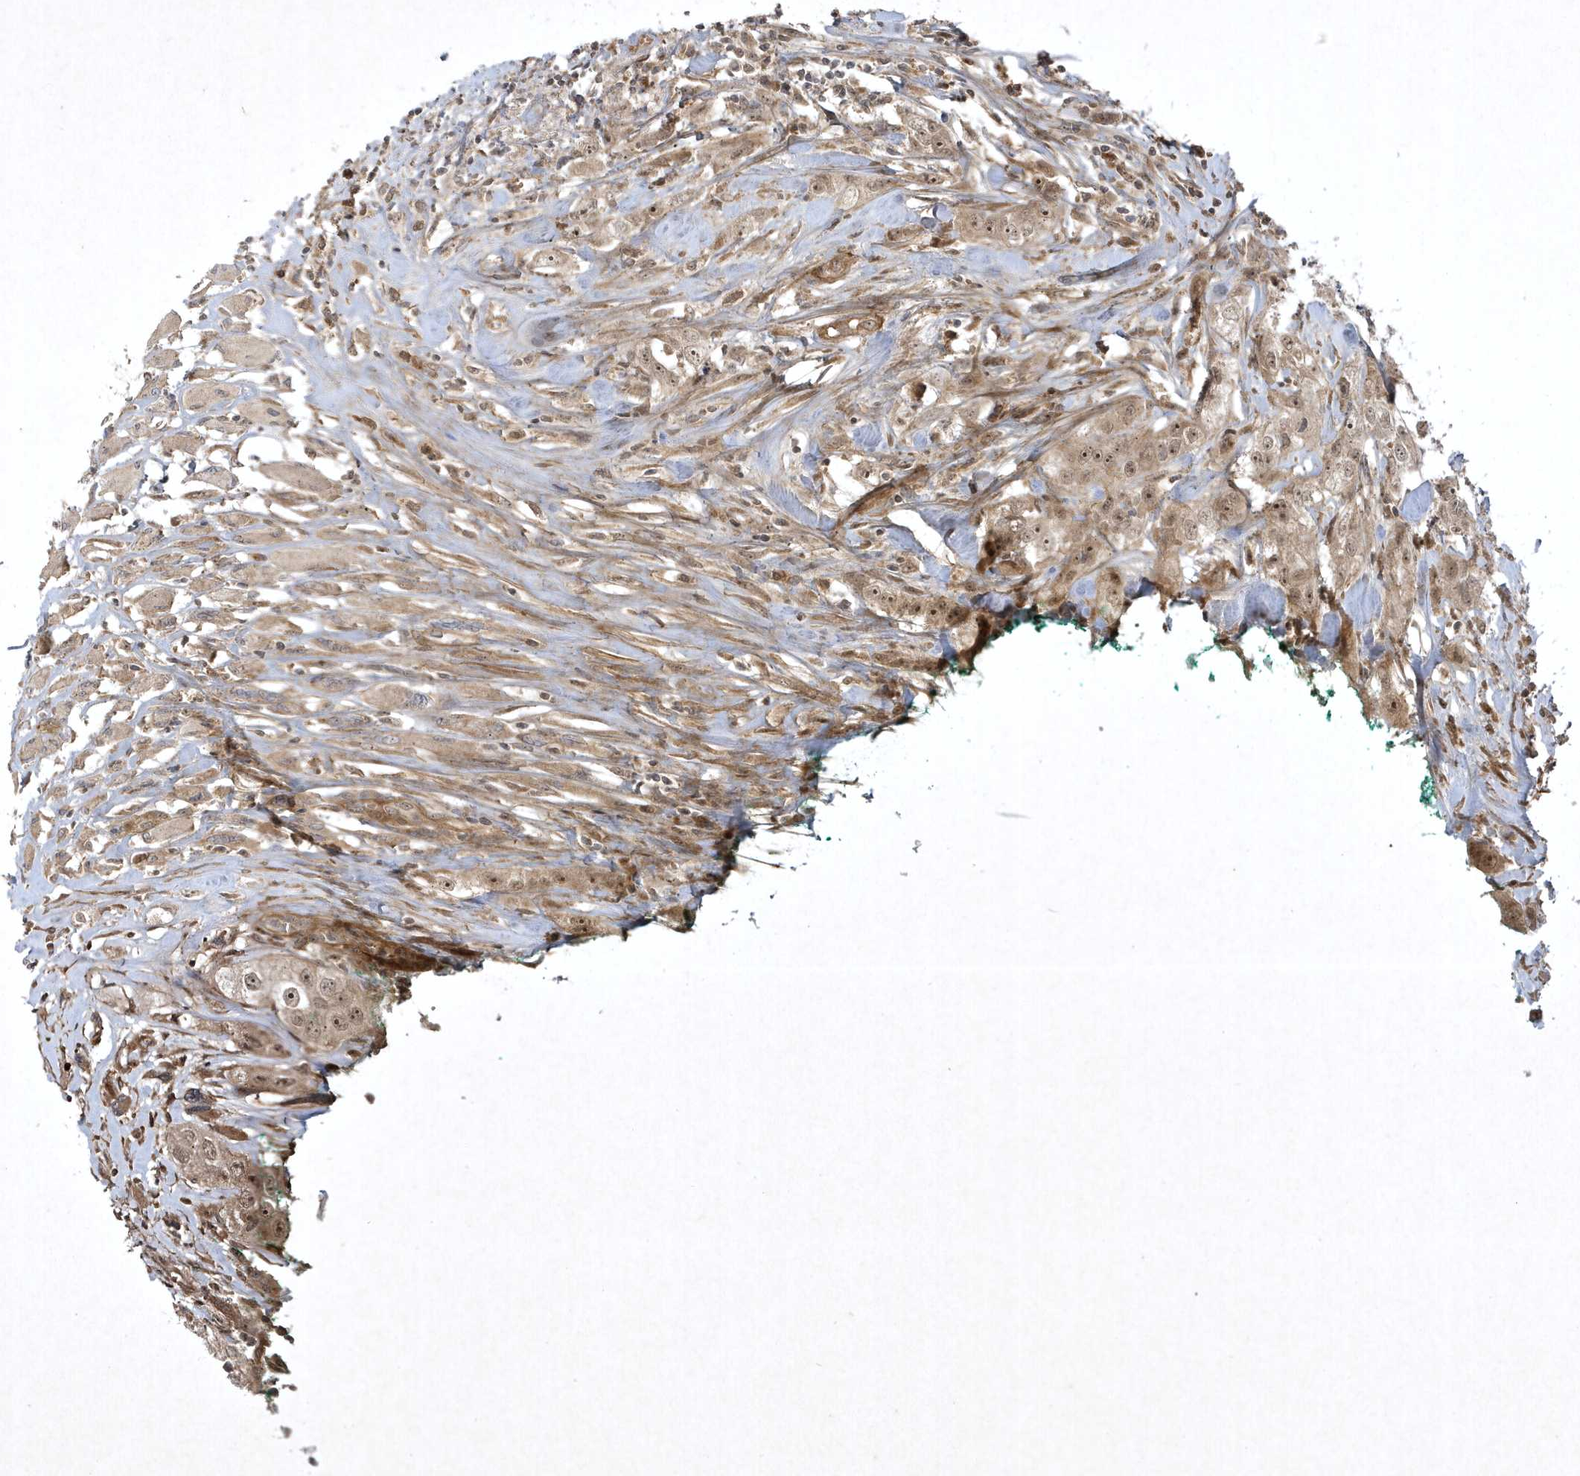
{"staining": {"intensity": "moderate", "quantity": ">75%", "location": "cytoplasmic/membranous,nuclear"}, "tissue": "head and neck cancer", "cell_type": "Tumor cells", "image_type": "cancer", "snomed": [{"axis": "morphology", "description": "Normal tissue, NOS"}, {"axis": "morphology", "description": "Squamous cell carcinoma, NOS"}, {"axis": "topography", "description": "Skeletal muscle"}, {"axis": "topography", "description": "Head-Neck"}], "caption": "Immunohistochemical staining of head and neck cancer (squamous cell carcinoma) exhibits medium levels of moderate cytoplasmic/membranous and nuclear protein staining in about >75% of tumor cells.", "gene": "FAM83C", "patient": {"sex": "male", "age": 51}}